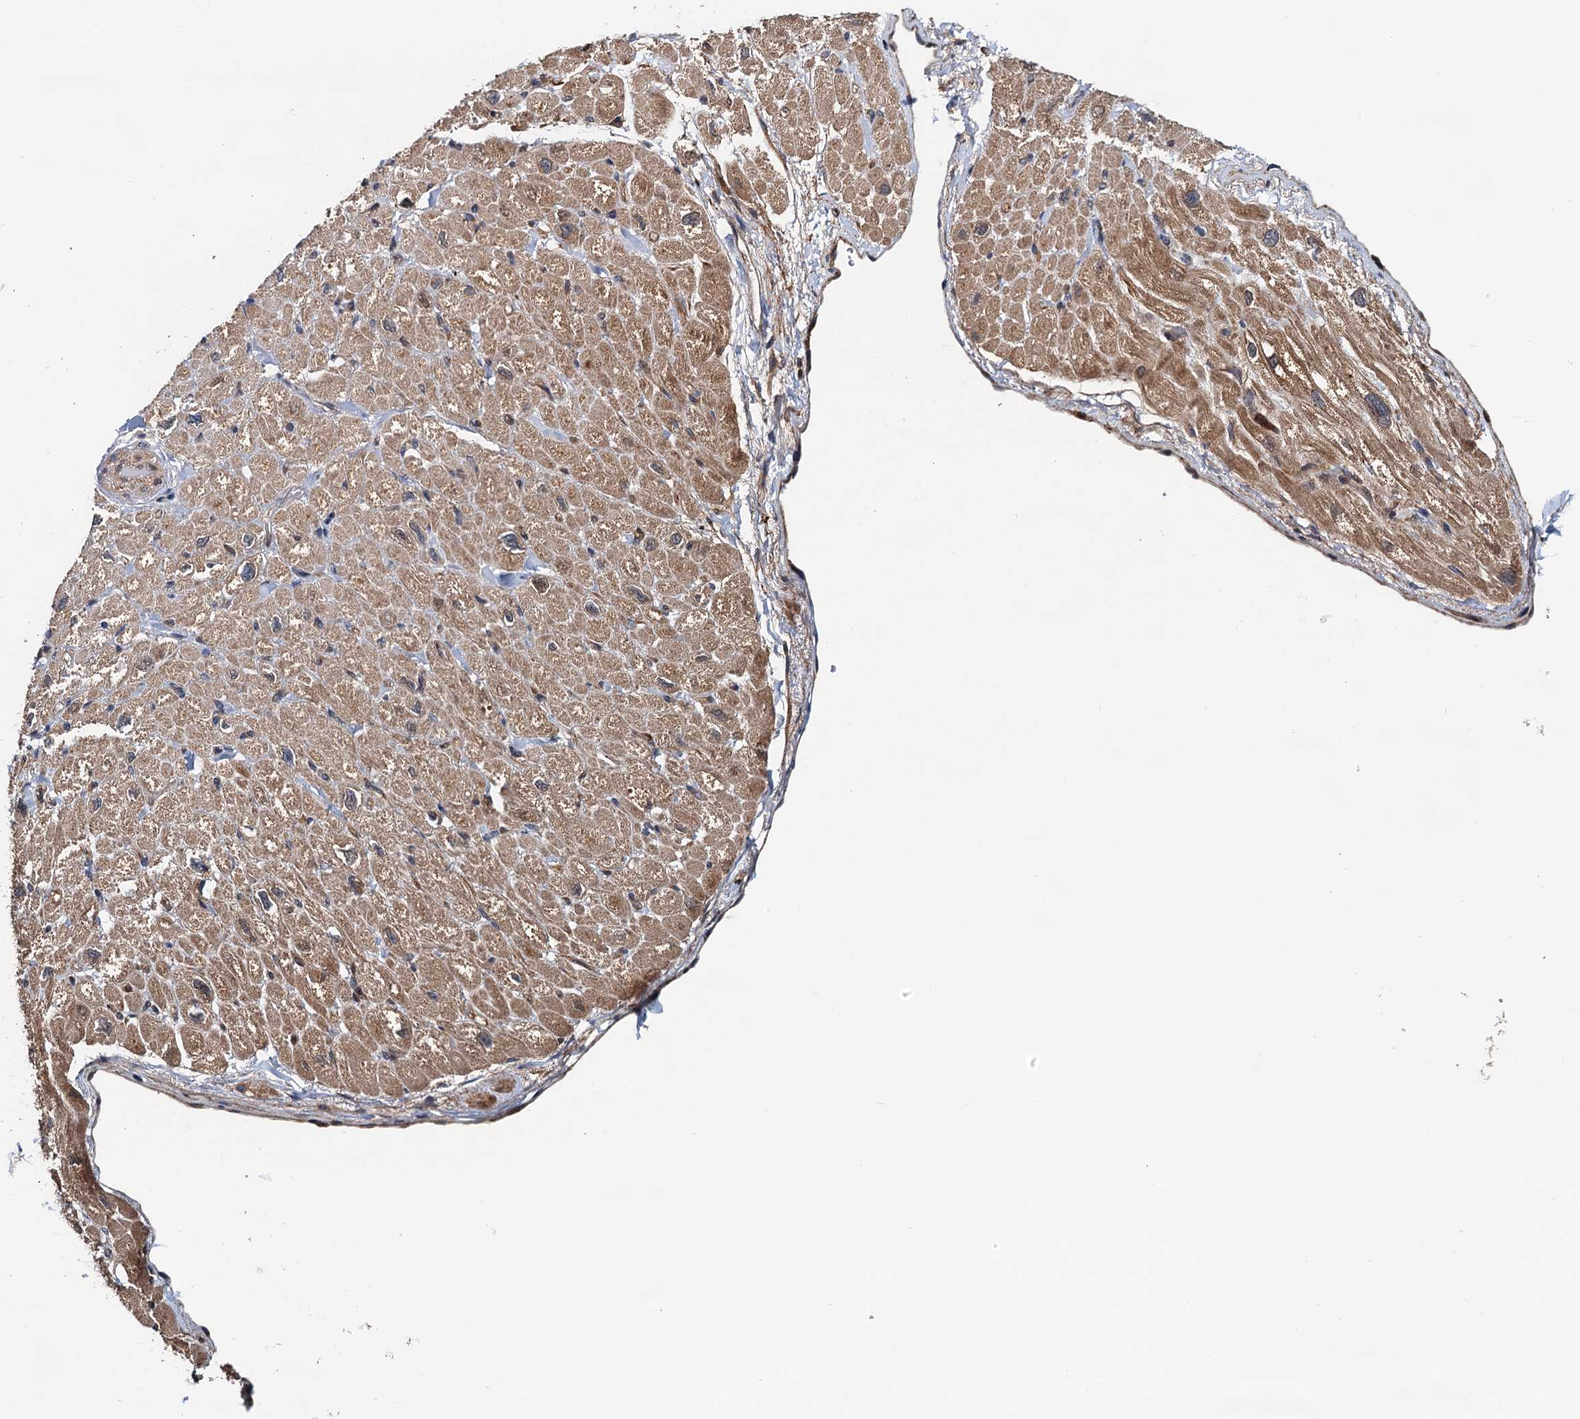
{"staining": {"intensity": "moderate", "quantity": "25%-75%", "location": "cytoplasmic/membranous"}, "tissue": "heart muscle", "cell_type": "Cardiomyocytes", "image_type": "normal", "snomed": [{"axis": "morphology", "description": "Normal tissue, NOS"}, {"axis": "topography", "description": "Heart"}], "caption": "Immunohistochemical staining of benign human heart muscle displays 25%-75% levels of moderate cytoplasmic/membranous protein positivity in about 25%-75% of cardiomyocytes. (DAB IHC, brown staining for protein, blue staining for nuclei).", "gene": "AAGAB", "patient": {"sex": "male", "age": 65}}